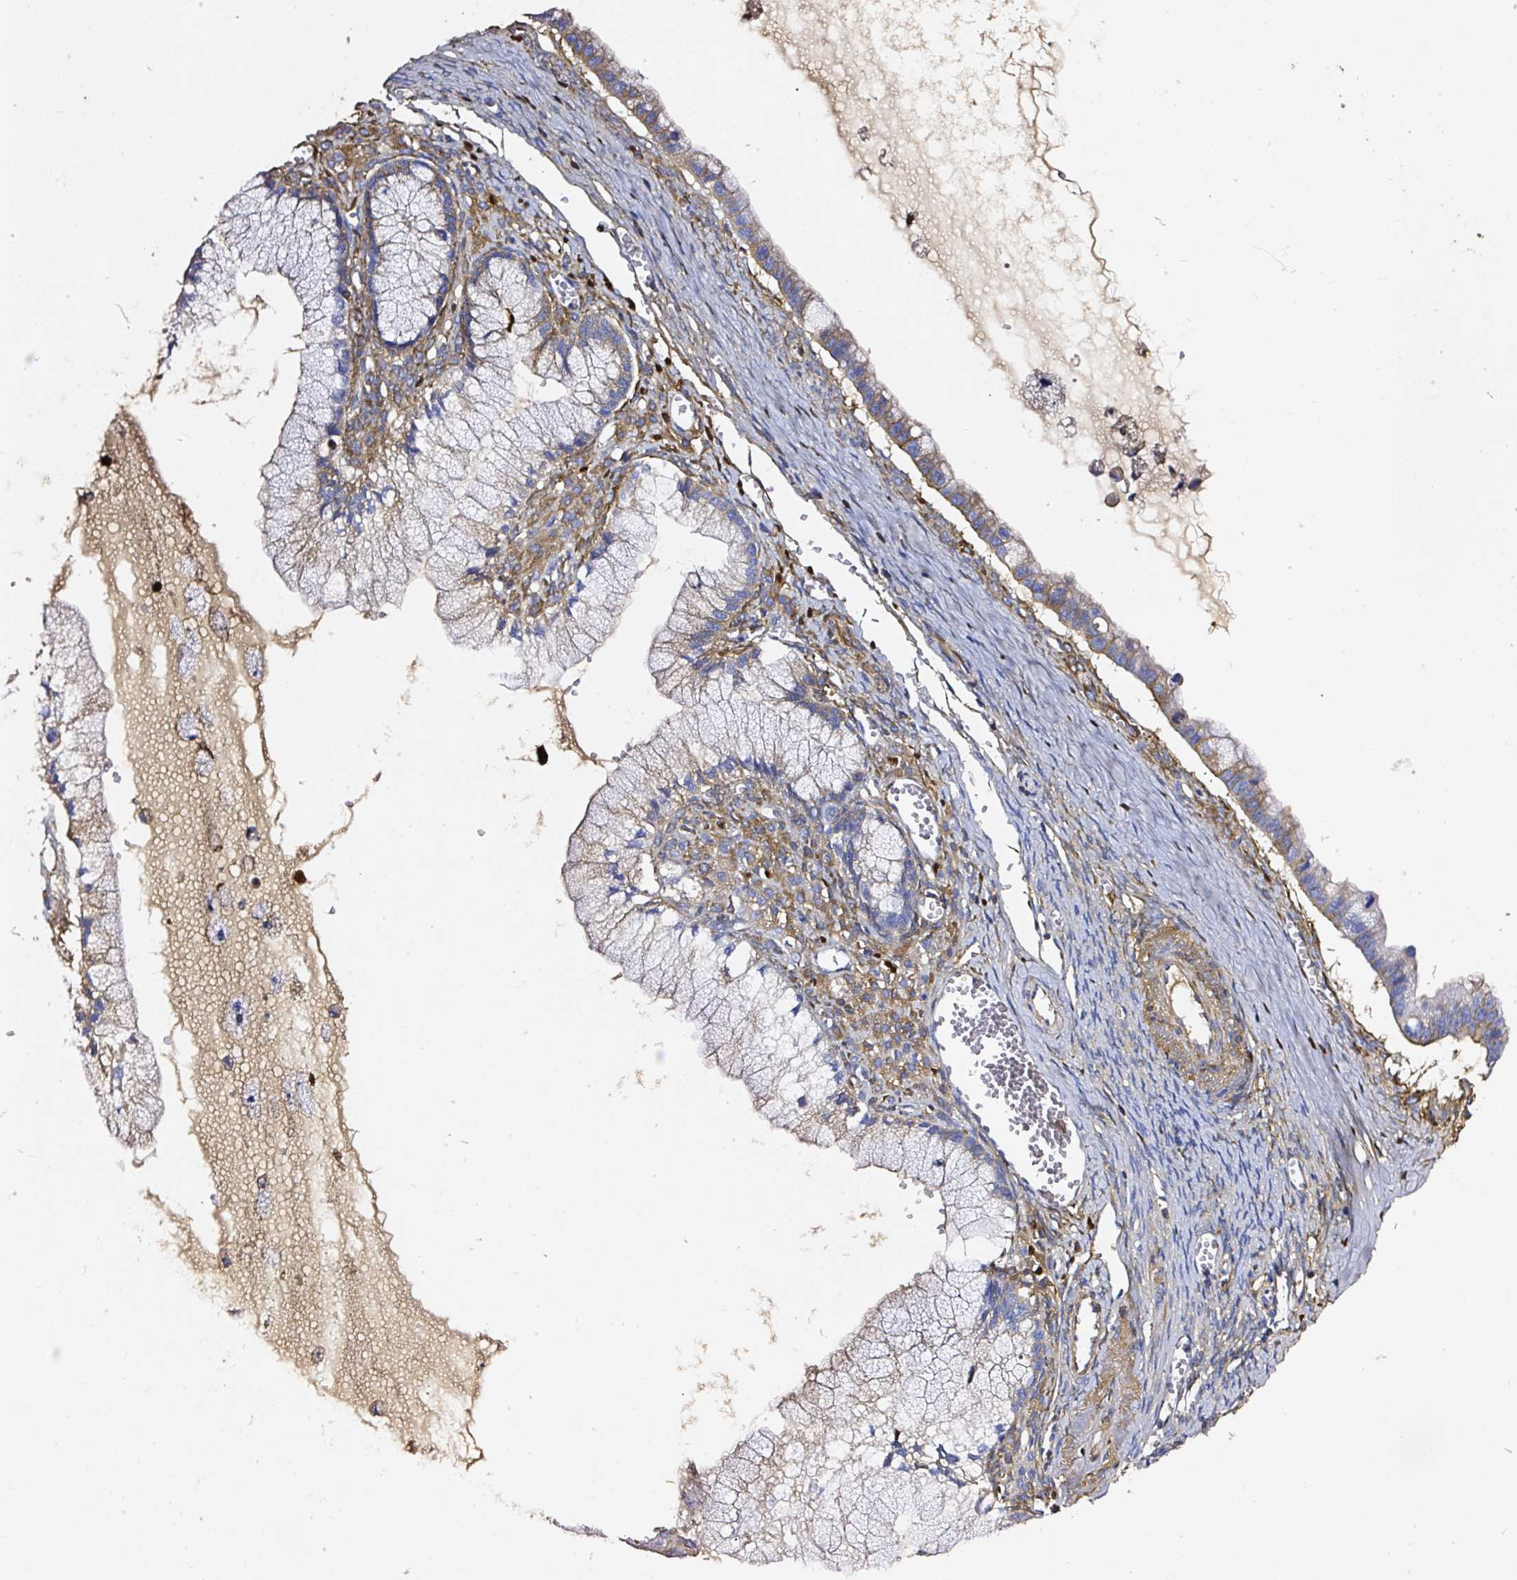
{"staining": {"intensity": "weak", "quantity": "25%-75%", "location": "cytoplasmic/membranous"}, "tissue": "ovarian cancer", "cell_type": "Tumor cells", "image_type": "cancer", "snomed": [{"axis": "morphology", "description": "Cystadenocarcinoma, mucinous, NOS"}, {"axis": "topography", "description": "Ovary"}], "caption": "Ovarian mucinous cystadenocarcinoma was stained to show a protein in brown. There is low levels of weak cytoplasmic/membranous expression in about 25%-75% of tumor cells.", "gene": "CLEC3B", "patient": {"sex": "female", "age": 59}}